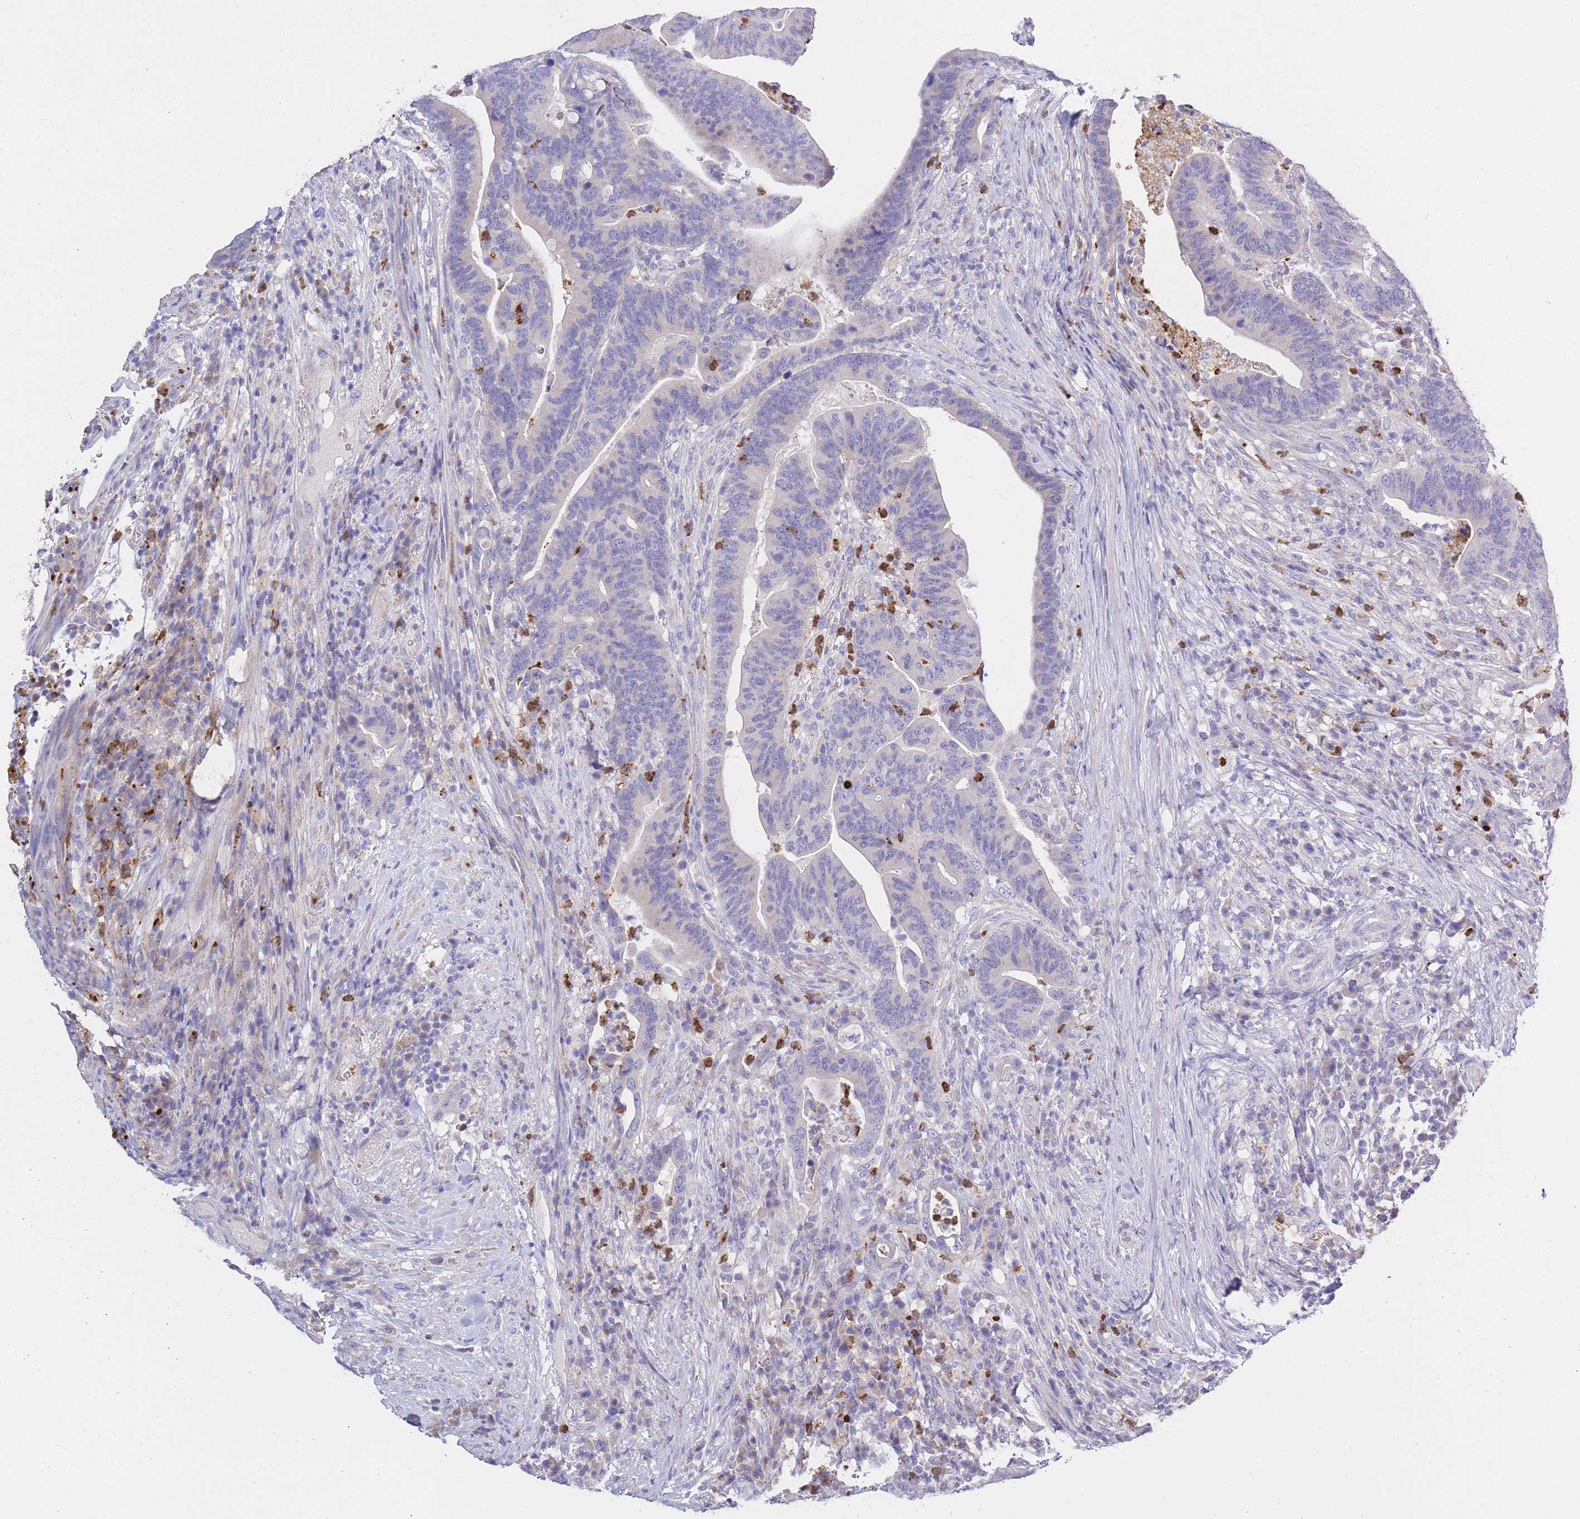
{"staining": {"intensity": "negative", "quantity": "none", "location": "none"}, "tissue": "colorectal cancer", "cell_type": "Tumor cells", "image_type": "cancer", "snomed": [{"axis": "morphology", "description": "Adenocarcinoma, NOS"}, {"axis": "topography", "description": "Colon"}], "caption": "This is an immunohistochemistry (IHC) micrograph of colorectal cancer (adenocarcinoma). There is no staining in tumor cells.", "gene": "CENPM", "patient": {"sex": "female", "age": 66}}